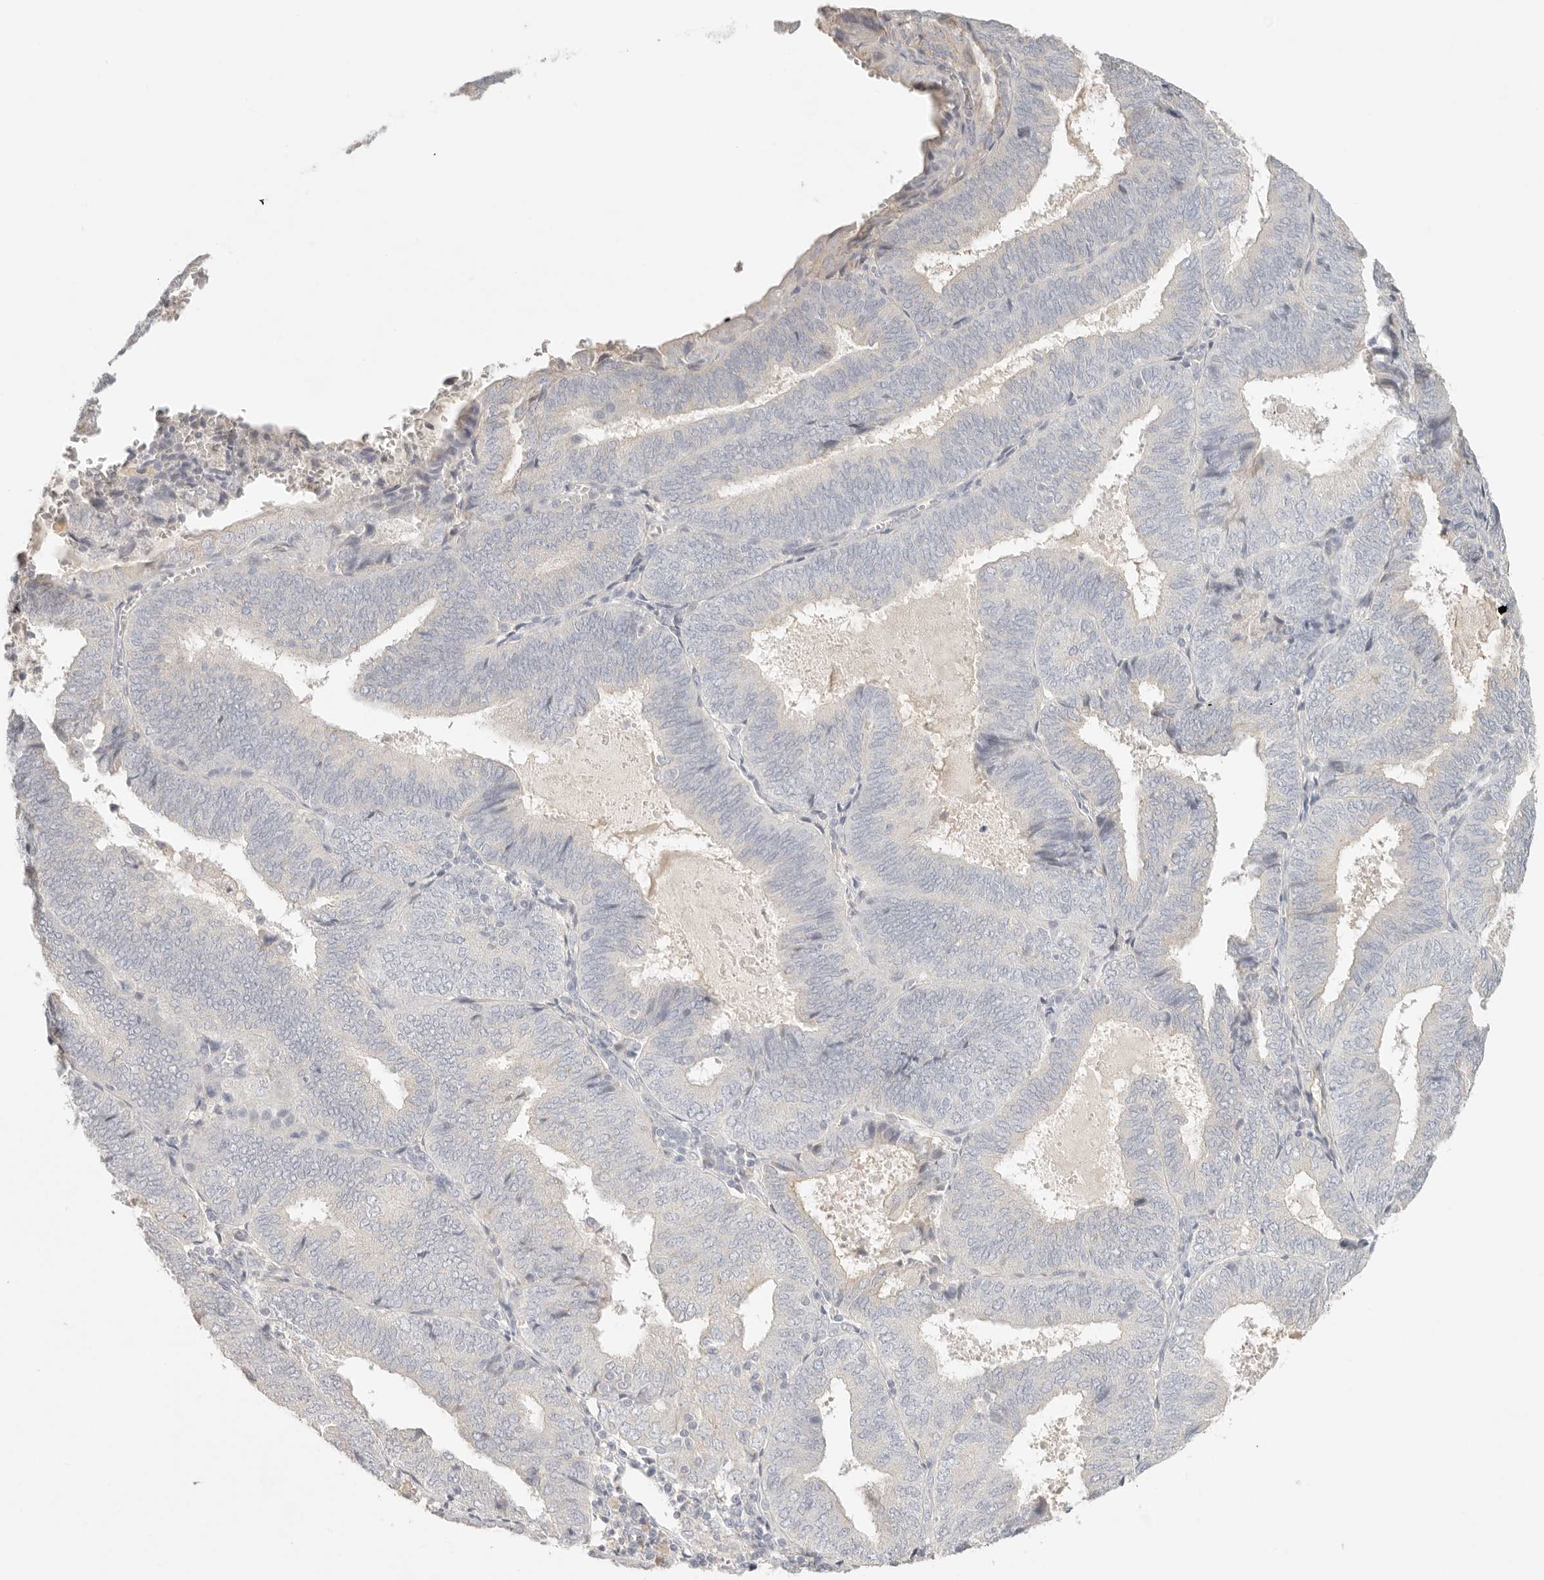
{"staining": {"intensity": "negative", "quantity": "none", "location": "none"}, "tissue": "endometrial cancer", "cell_type": "Tumor cells", "image_type": "cancer", "snomed": [{"axis": "morphology", "description": "Adenocarcinoma, NOS"}, {"axis": "topography", "description": "Endometrium"}], "caption": "Photomicrograph shows no significant protein positivity in tumor cells of endometrial cancer.", "gene": "CEP120", "patient": {"sex": "female", "age": 81}}